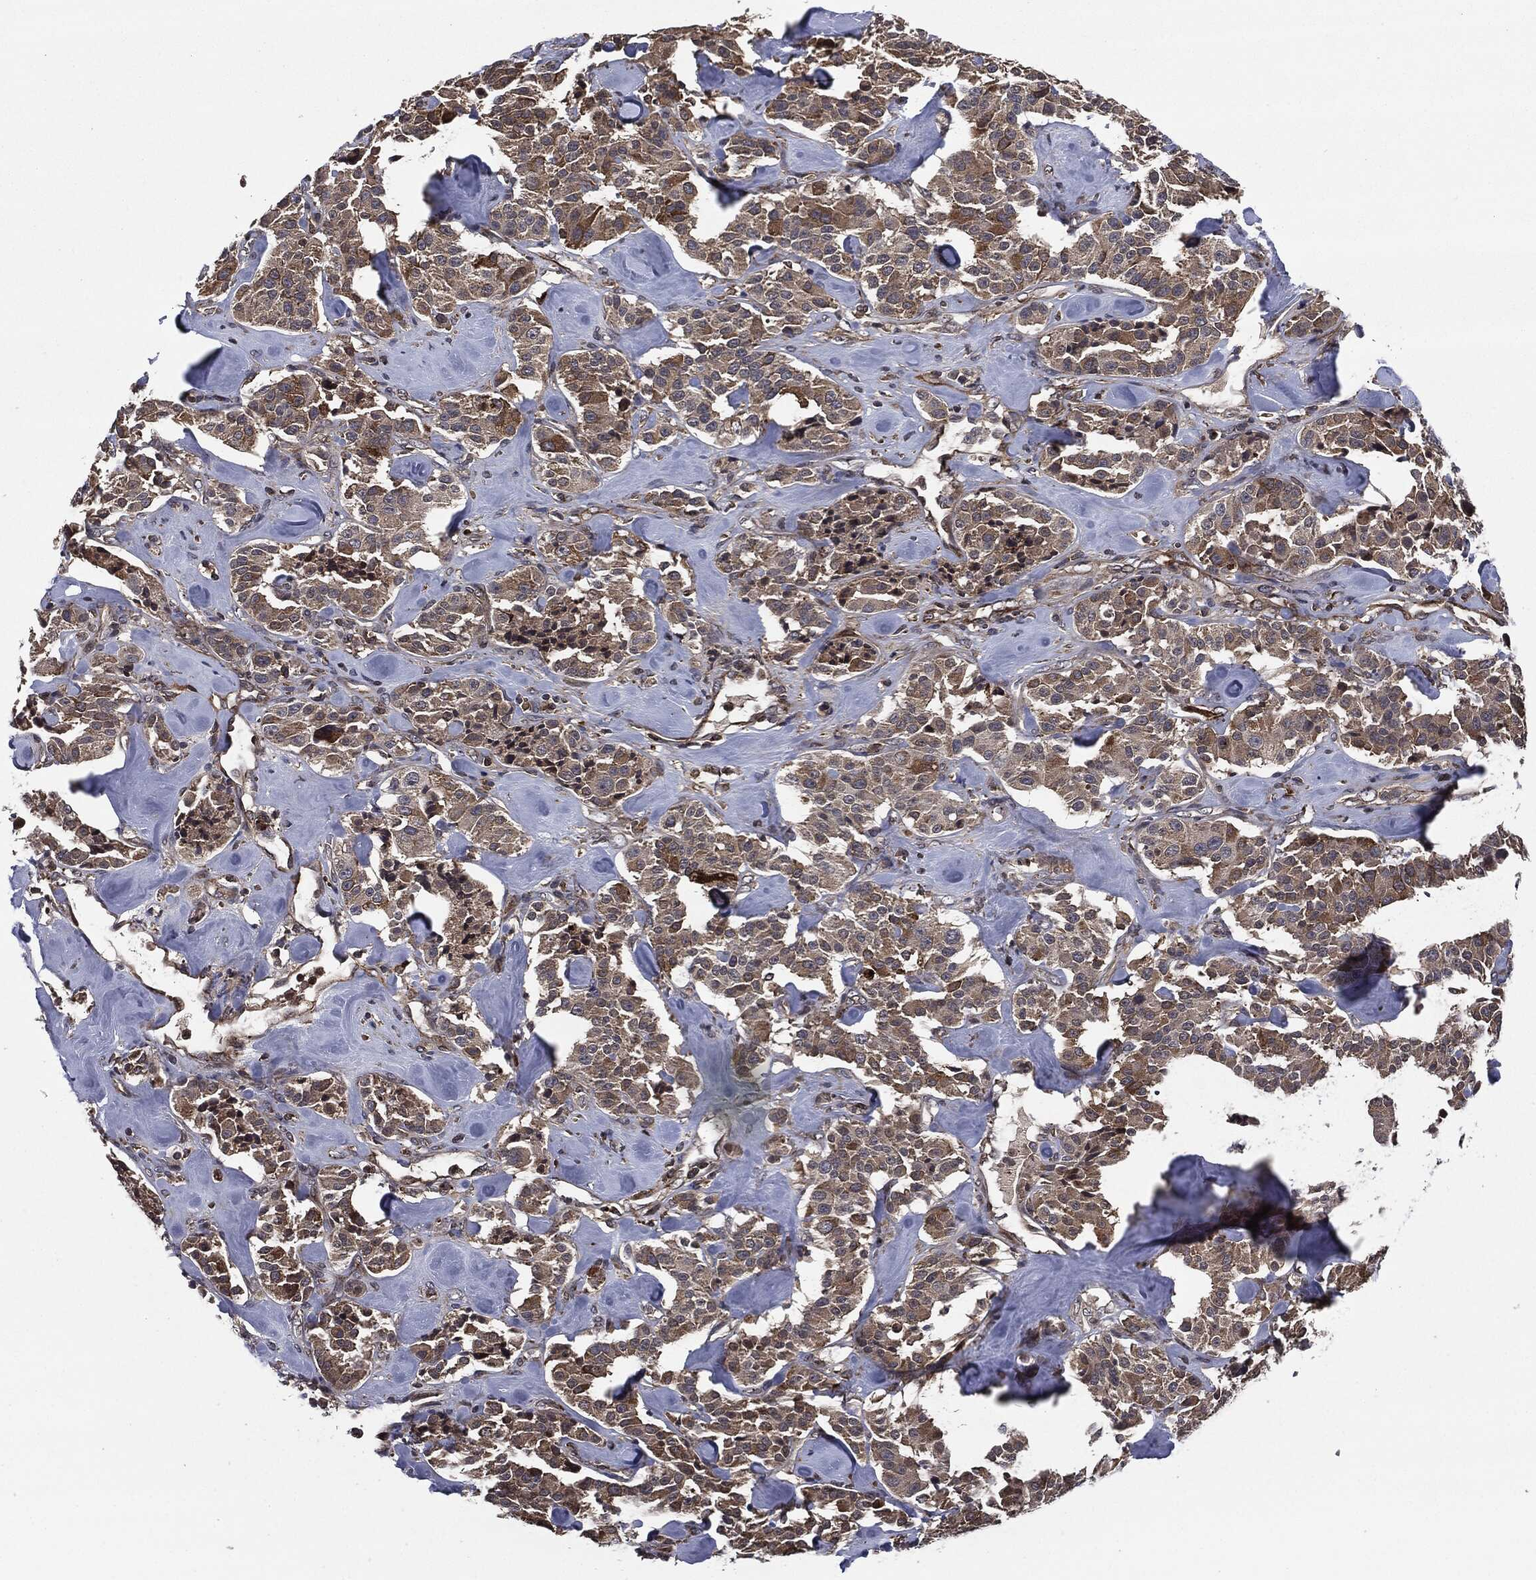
{"staining": {"intensity": "moderate", "quantity": "25%-75%", "location": "cytoplasmic/membranous"}, "tissue": "carcinoid", "cell_type": "Tumor cells", "image_type": "cancer", "snomed": [{"axis": "morphology", "description": "Carcinoid, malignant, NOS"}, {"axis": "topography", "description": "Pancreas"}], "caption": "This is a histology image of immunohistochemistry staining of carcinoid, which shows moderate staining in the cytoplasmic/membranous of tumor cells.", "gene": "UBR1", "patient": {"sex": "male", "age": 41}}